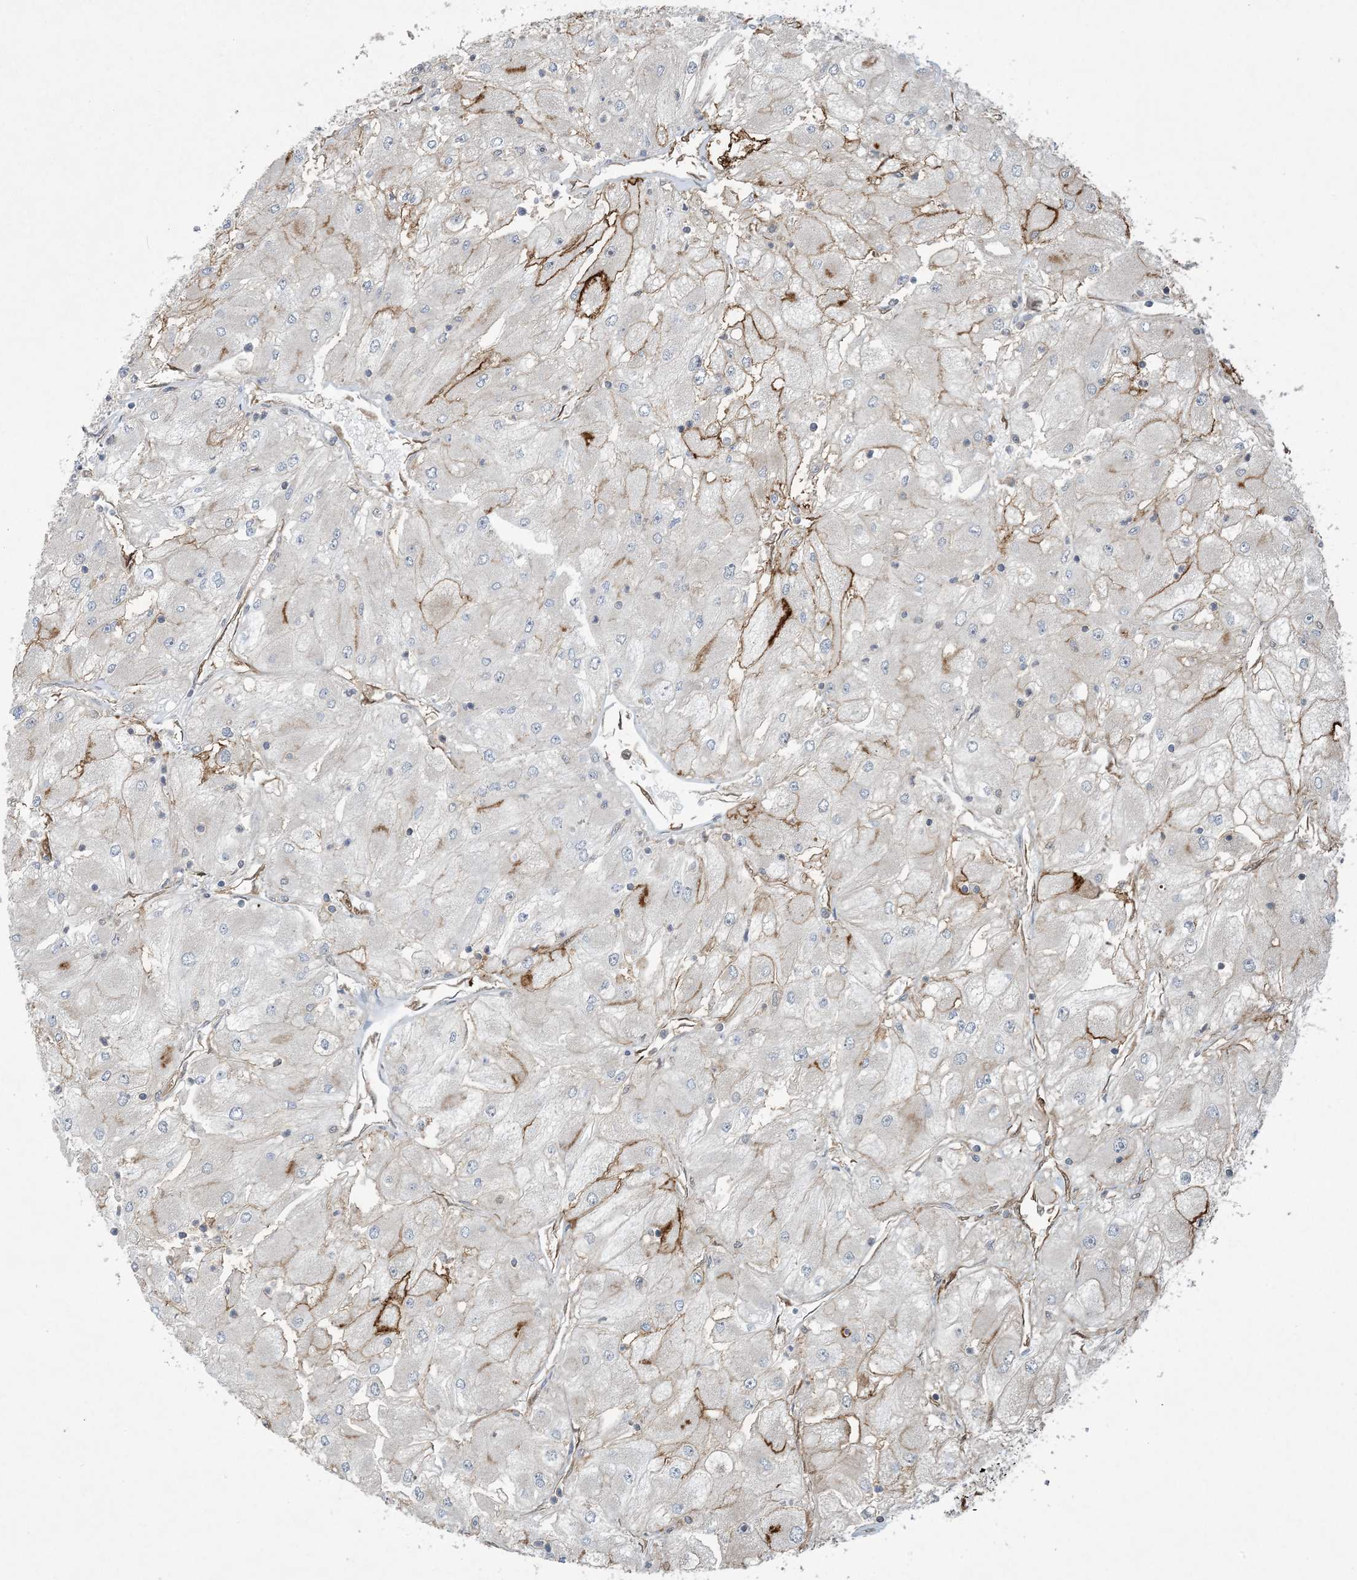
{"staining": {"intensity": "weak", "quantity": "<25%", "location": "cytoplasmic/membranous"}, "tissue": "renal cancer", "cell_type": "Tumor cells", "image_type": "cancer", "snomed": [{"axis": "morphology", "description": "Adenocarcinoma, NOS"}, {"axis": "topography", "description": "Kidney"}], "caption": "Immunohistochemical staining of renal cancer (adenocarcinoma) shows no significant staining in tumor cells. Nuclei are stained in blue.", "gene": "PPM1F", "patient": {"sex": "male", "age": 80}}